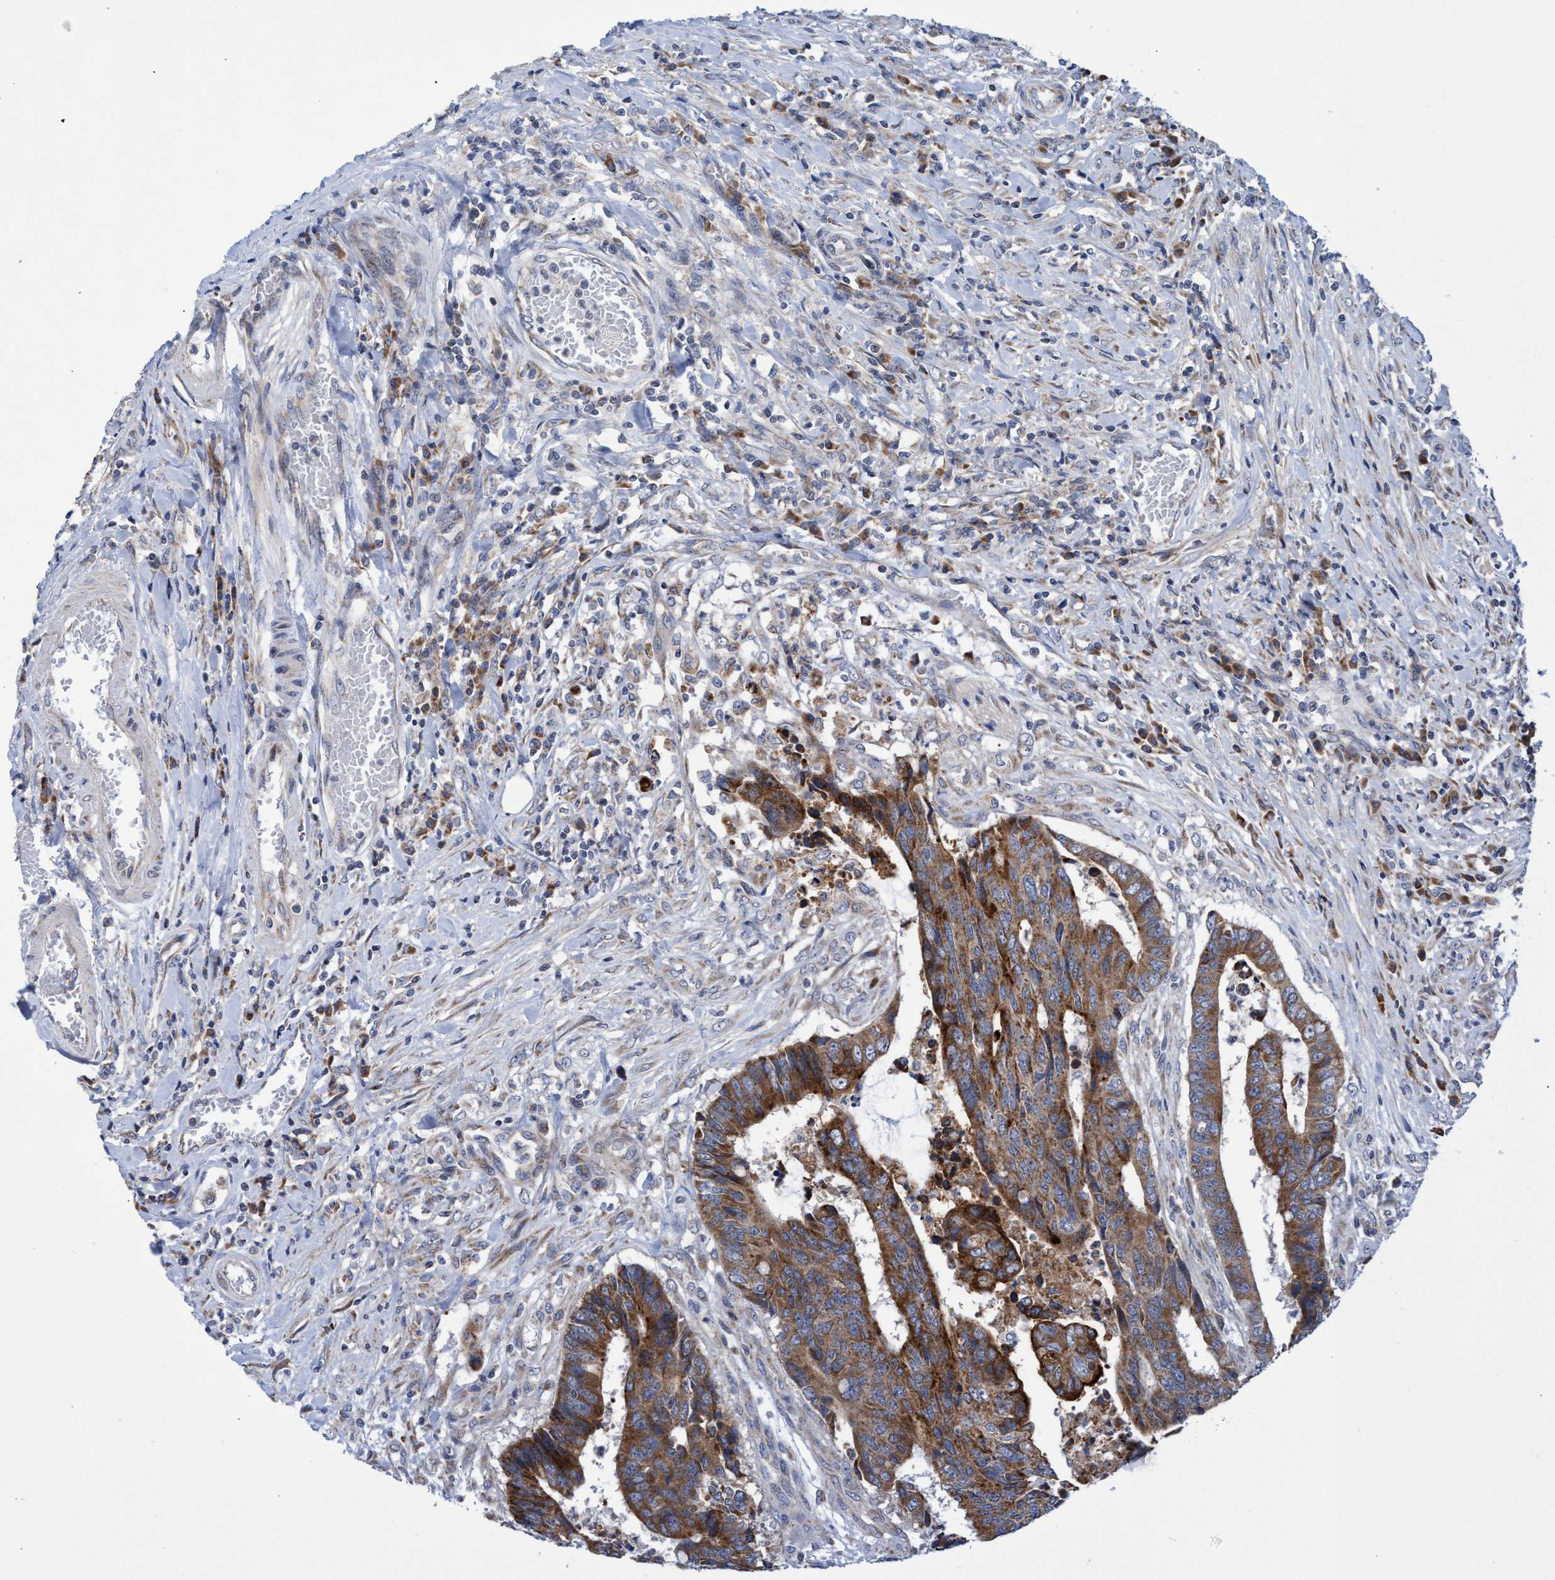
{"staining": {"intensity": "strong", "quantity": ">75%", "location": "cytoplasmic/membranous"}, "tissue": "colorectal cancer", "cell_type": "Tumor cells", "image_type": "cancer", "snomed": [{"axis": "morphology", "description": "Adenocarcinoma, NOS"}, {"axis": "topography", "description": "Rectum"}], "caption": "A brown stain highlights strong cytoplasmic/membranous expression of a protein in colorectal adenocarcinoma tumor cells. Immunohistochemistry stains the protein in brown and the nuclei are stained blue.", "gene": "NAT16", "patient": {"sex": "male", "age": 84}}